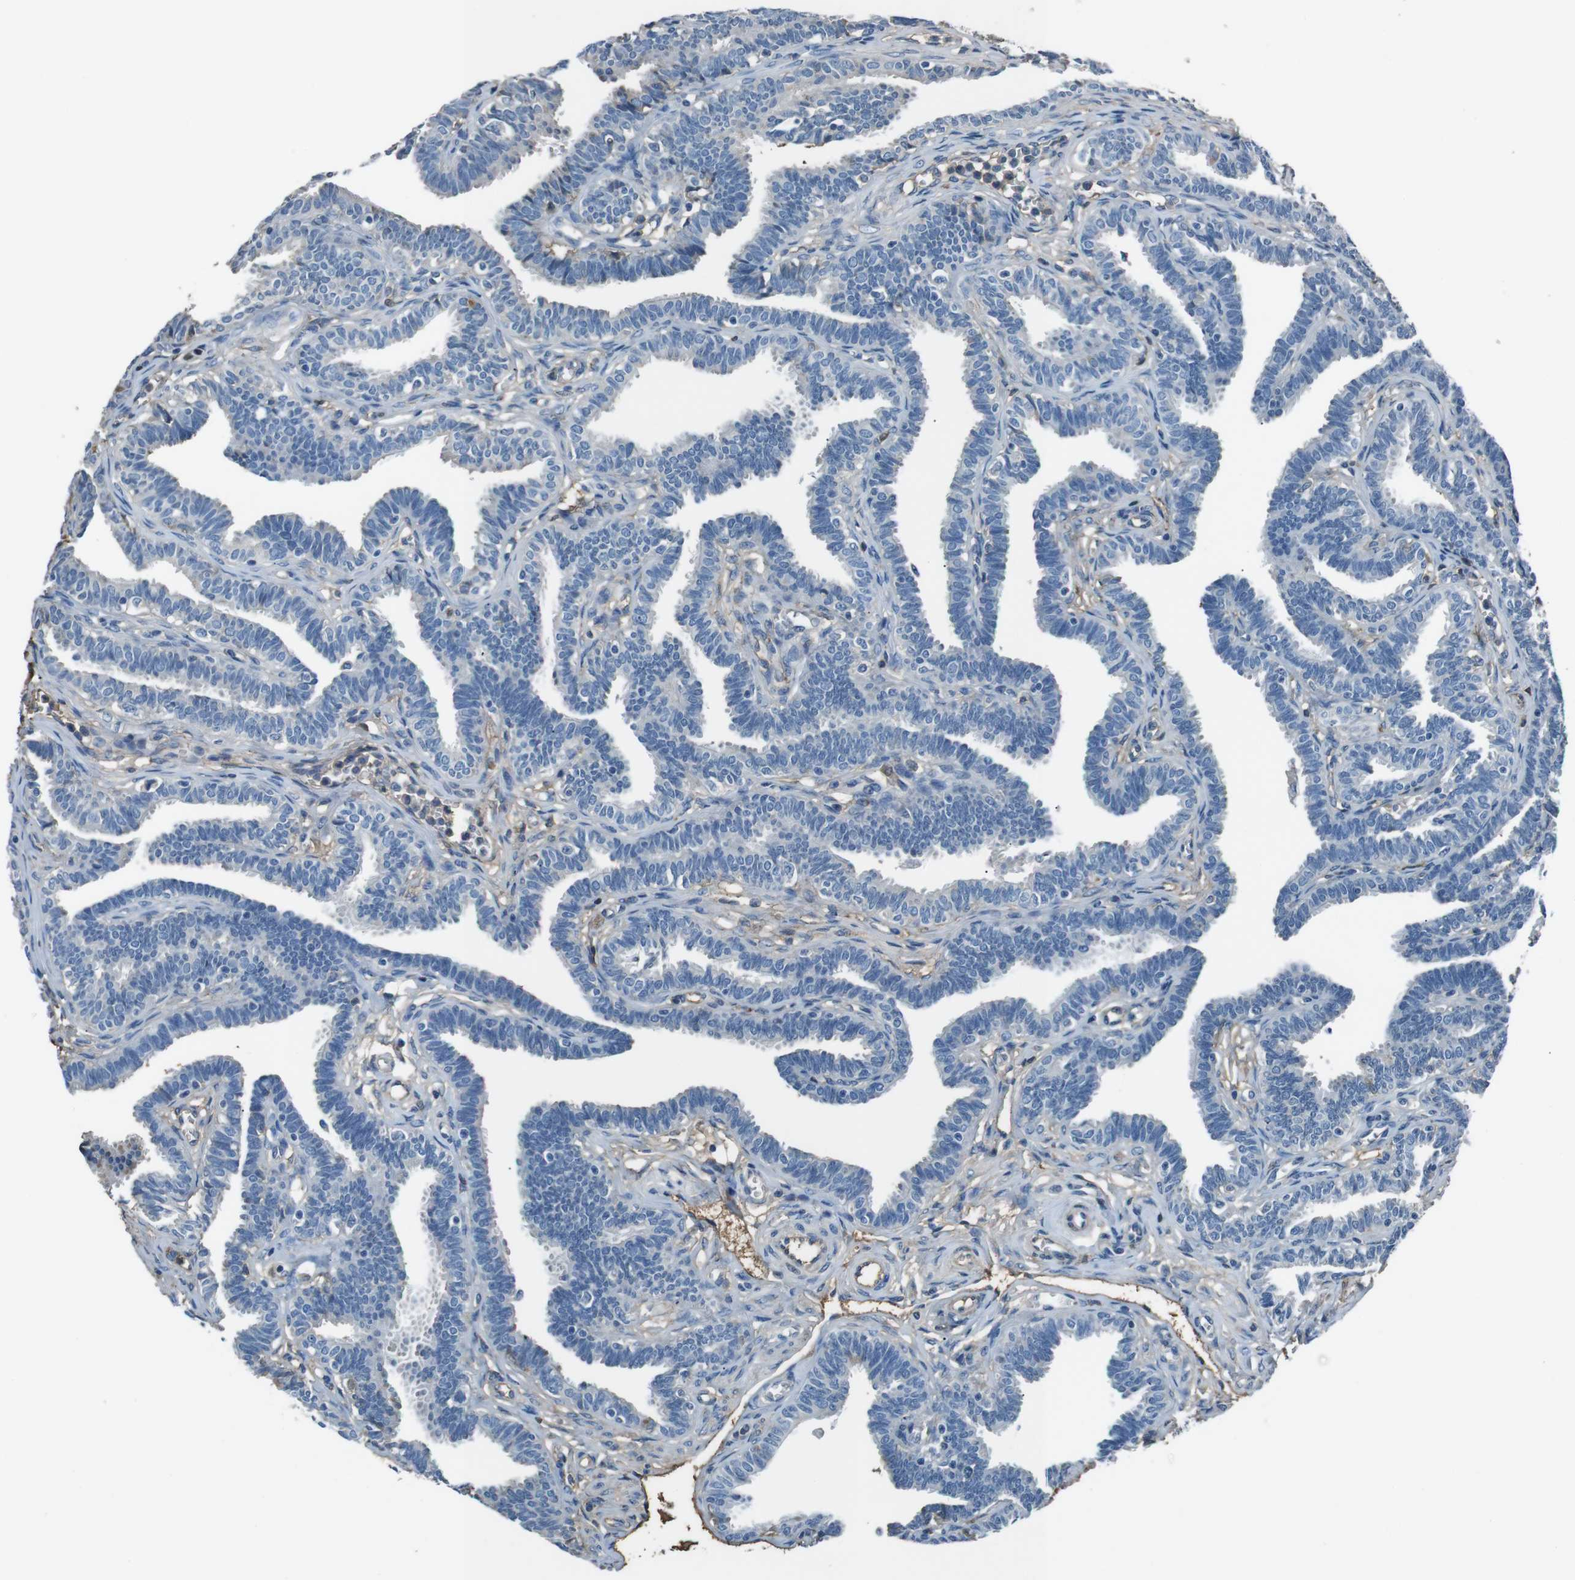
{"staining": {"intensity": "weak", "quantity": "25%-75%", "location": "cytoplasmic/membranous"}, "tissue": "fallopian tube", "cell_type": "Glandular cells", "image_type": "normal", "snomed": [{"axis": "morphology", "description": "Normal tissue, NOS"}, {"axis": "topography", "description": "Fallopian tube"}, {"axis": "topography", "description": "Ovary"}], "caption": "This is an image of immunohistochemistry (IHC) staining of normal fallopian tube, which shows weak positivity in the cytoplasmic/membranous of glandular cells.", "gene": "LEP", "patient": {"sex": "female", "age": 23}}